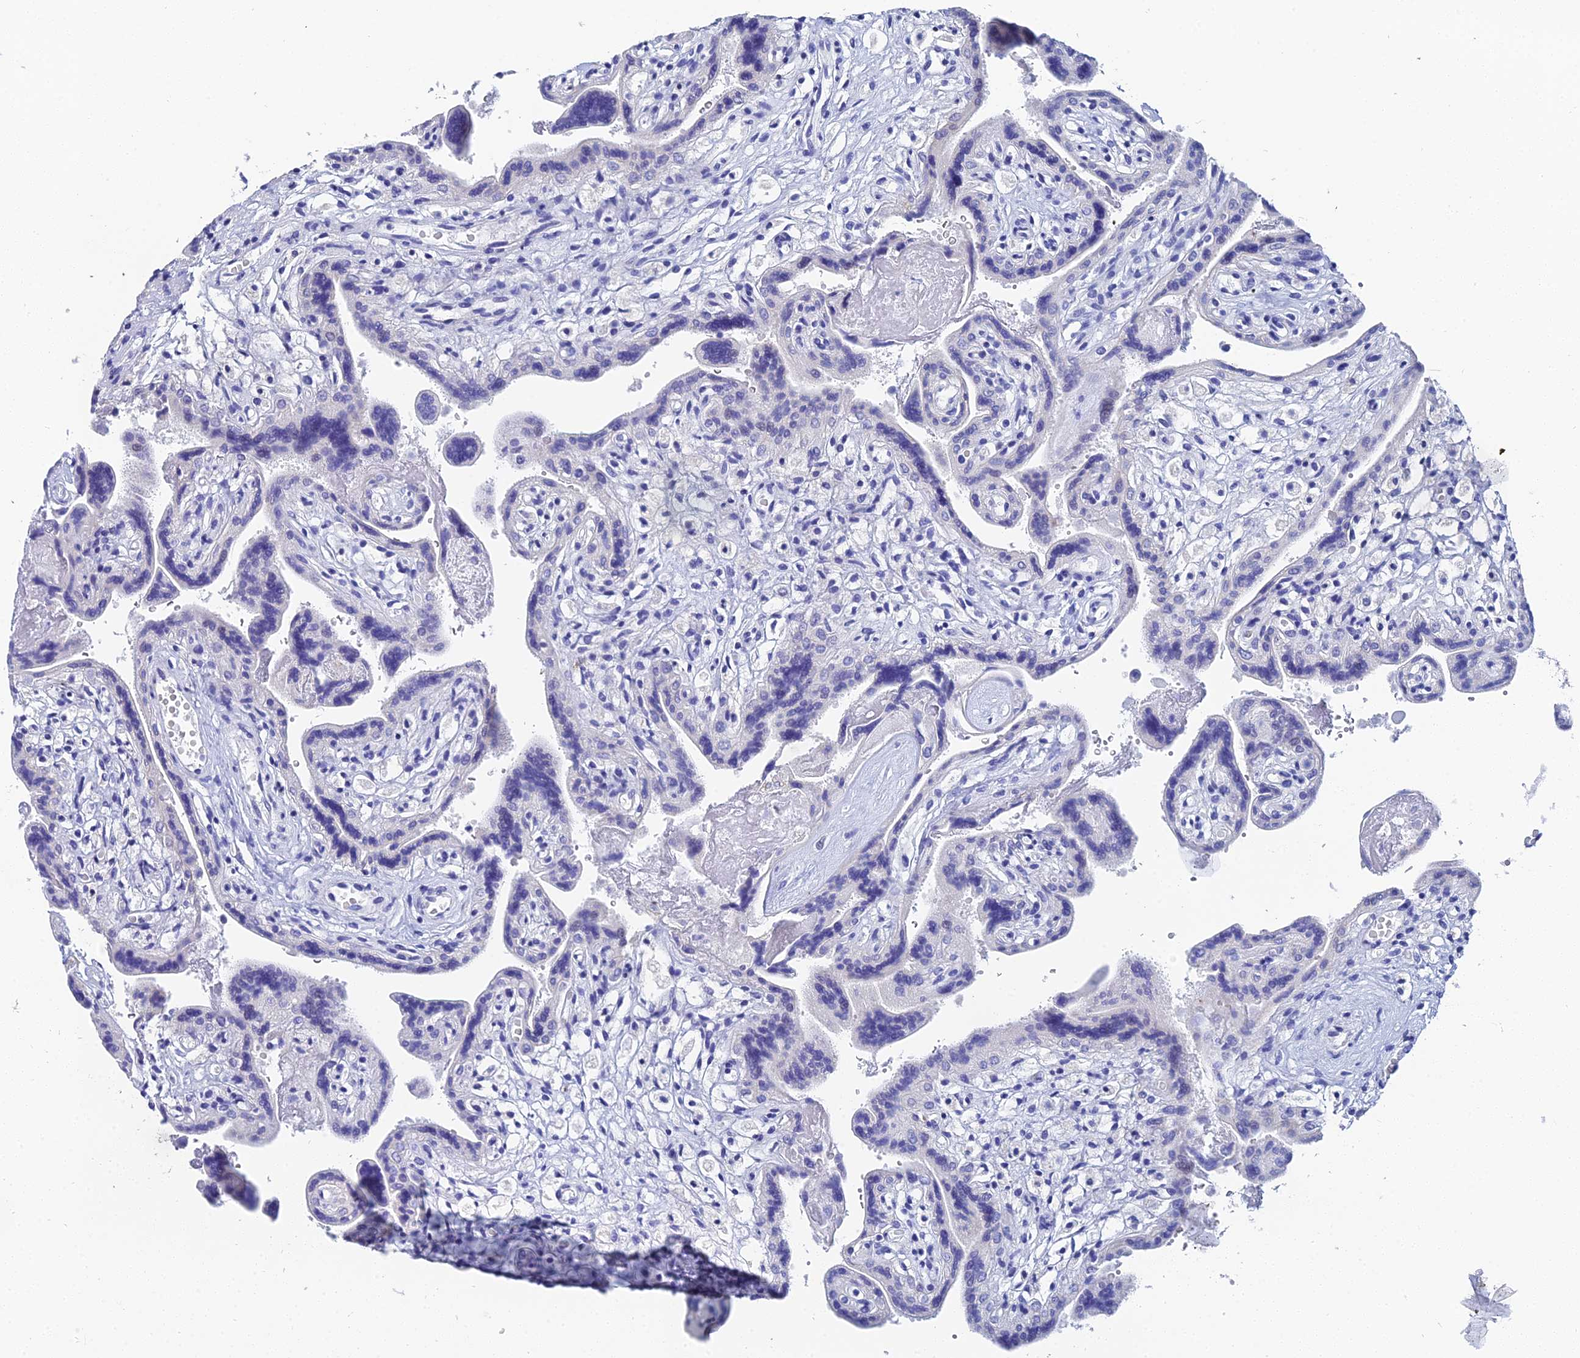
{"staining": {"intensity": "negative", "quantity": "none", "location": "none"}, "tissue": "placenta", "cell_type": "Trophoblastic cells", "image_type": "normal", "snomed": [{"axis": "morphology", "description": "Normal tissue, NOS"}, {"axis": "topography", "description": "Placenta"}], "caption": "An IHC micrograph of benign placenta is shown. There is no staining in trophoblastic cells of placenta. Nuclei are stained in blue.", "gene": "OCM2", "patient": {"sex": "female", "age": 37}}